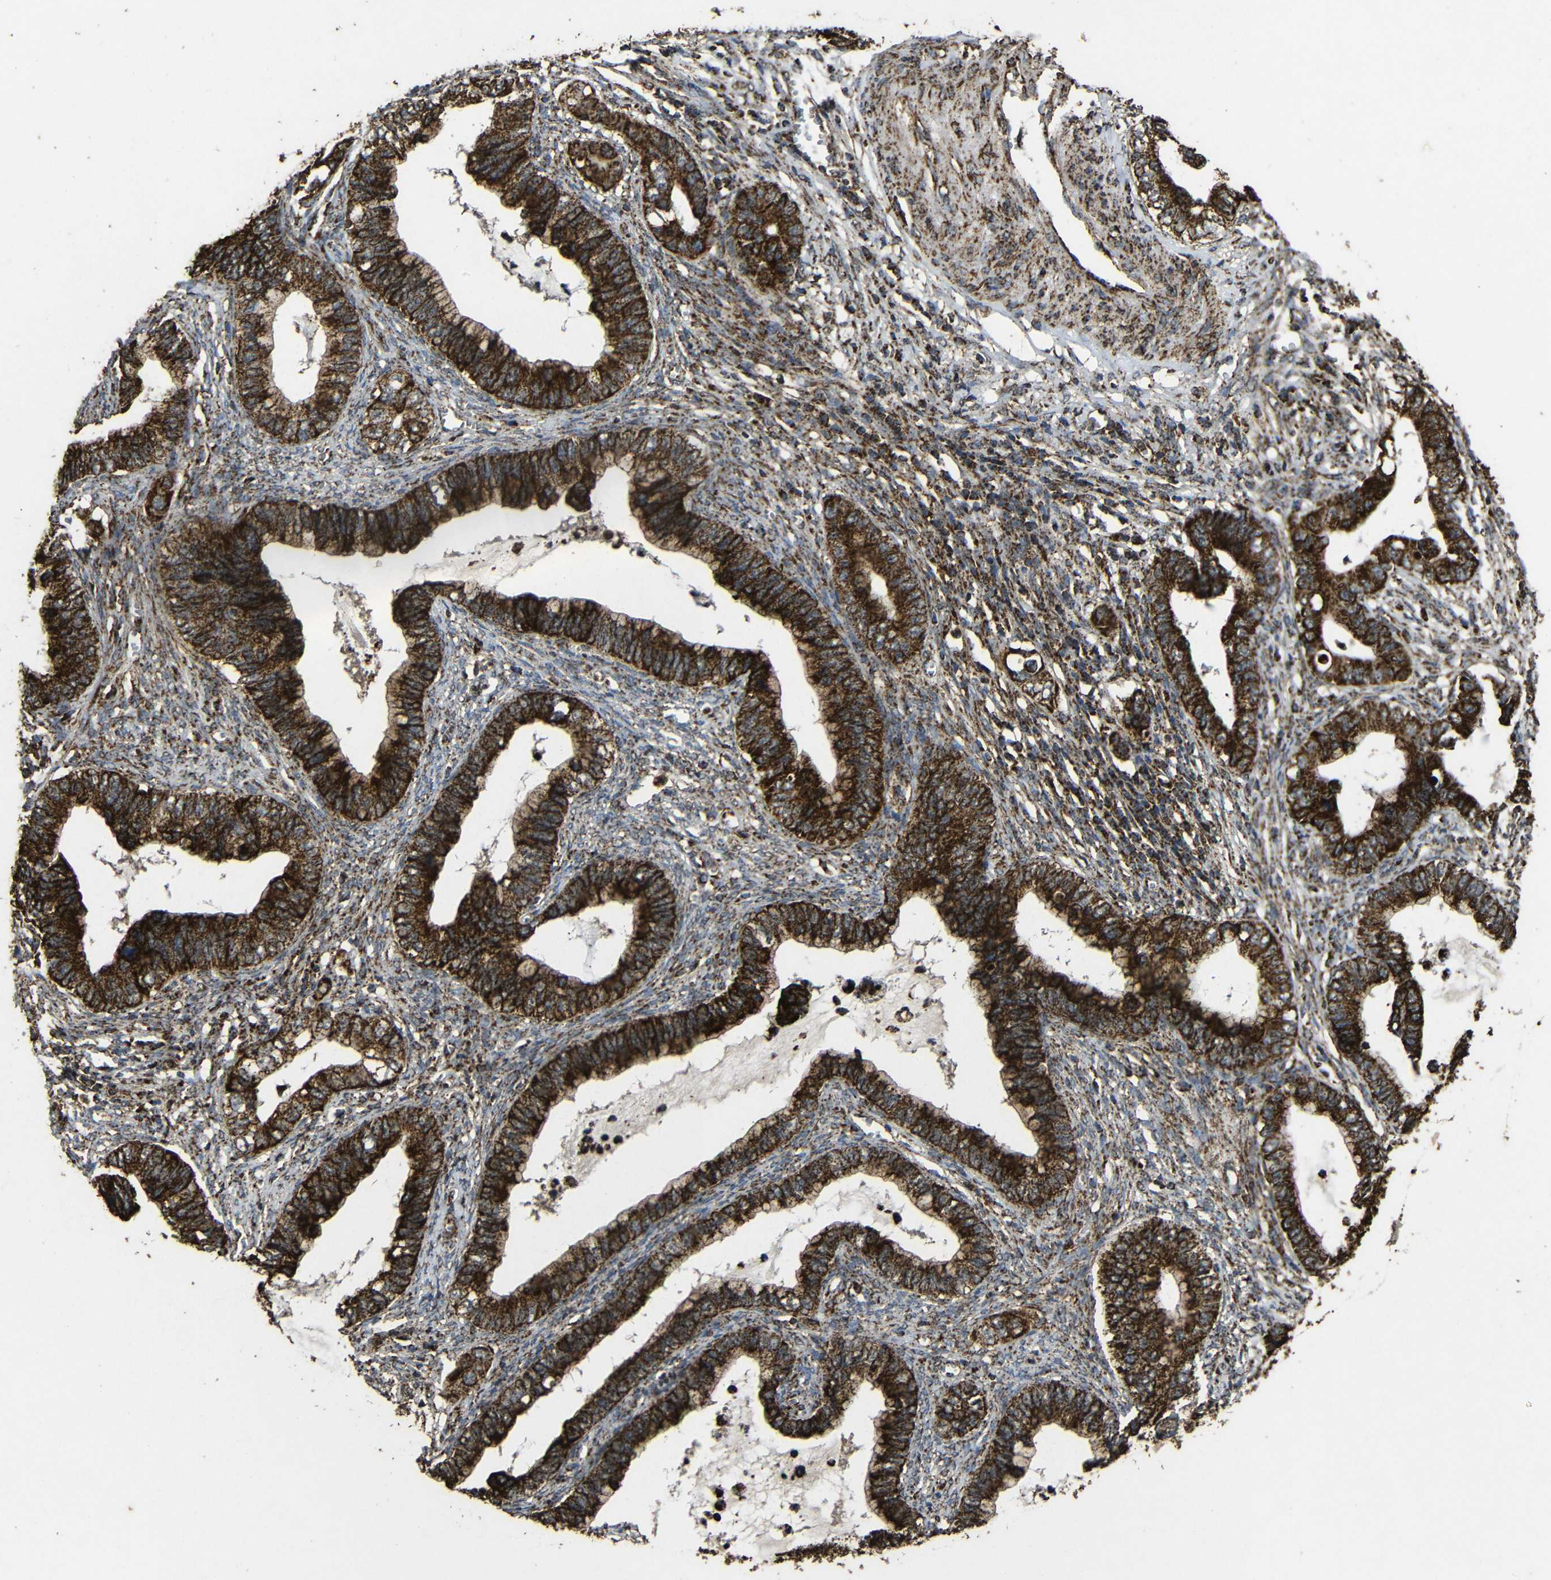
{"staining": {"intensity": "strong", "quantity": ">75%", "location": "cytoplasmic/membranous"}, "tissue": "cervical cancer", "cell_type": "Tumor cells", "image_type": "cancer", "snomed": [{"axis": "morphology", "description": "Adenocarcinoma, NOS"}, {"axis": "topography", "description": "Cervix"}], "caption": "Adenocarcinoma (cervical) tissue demonstrates strong cytoplasmic/membranous staining in approximately >75% of tumor cells Immunohistochemistry stains the protein of interest in brown and the nuclei are stained blue.", "gene": "ATP5F1A", "patient": {"sex": "female", "age": 44}}